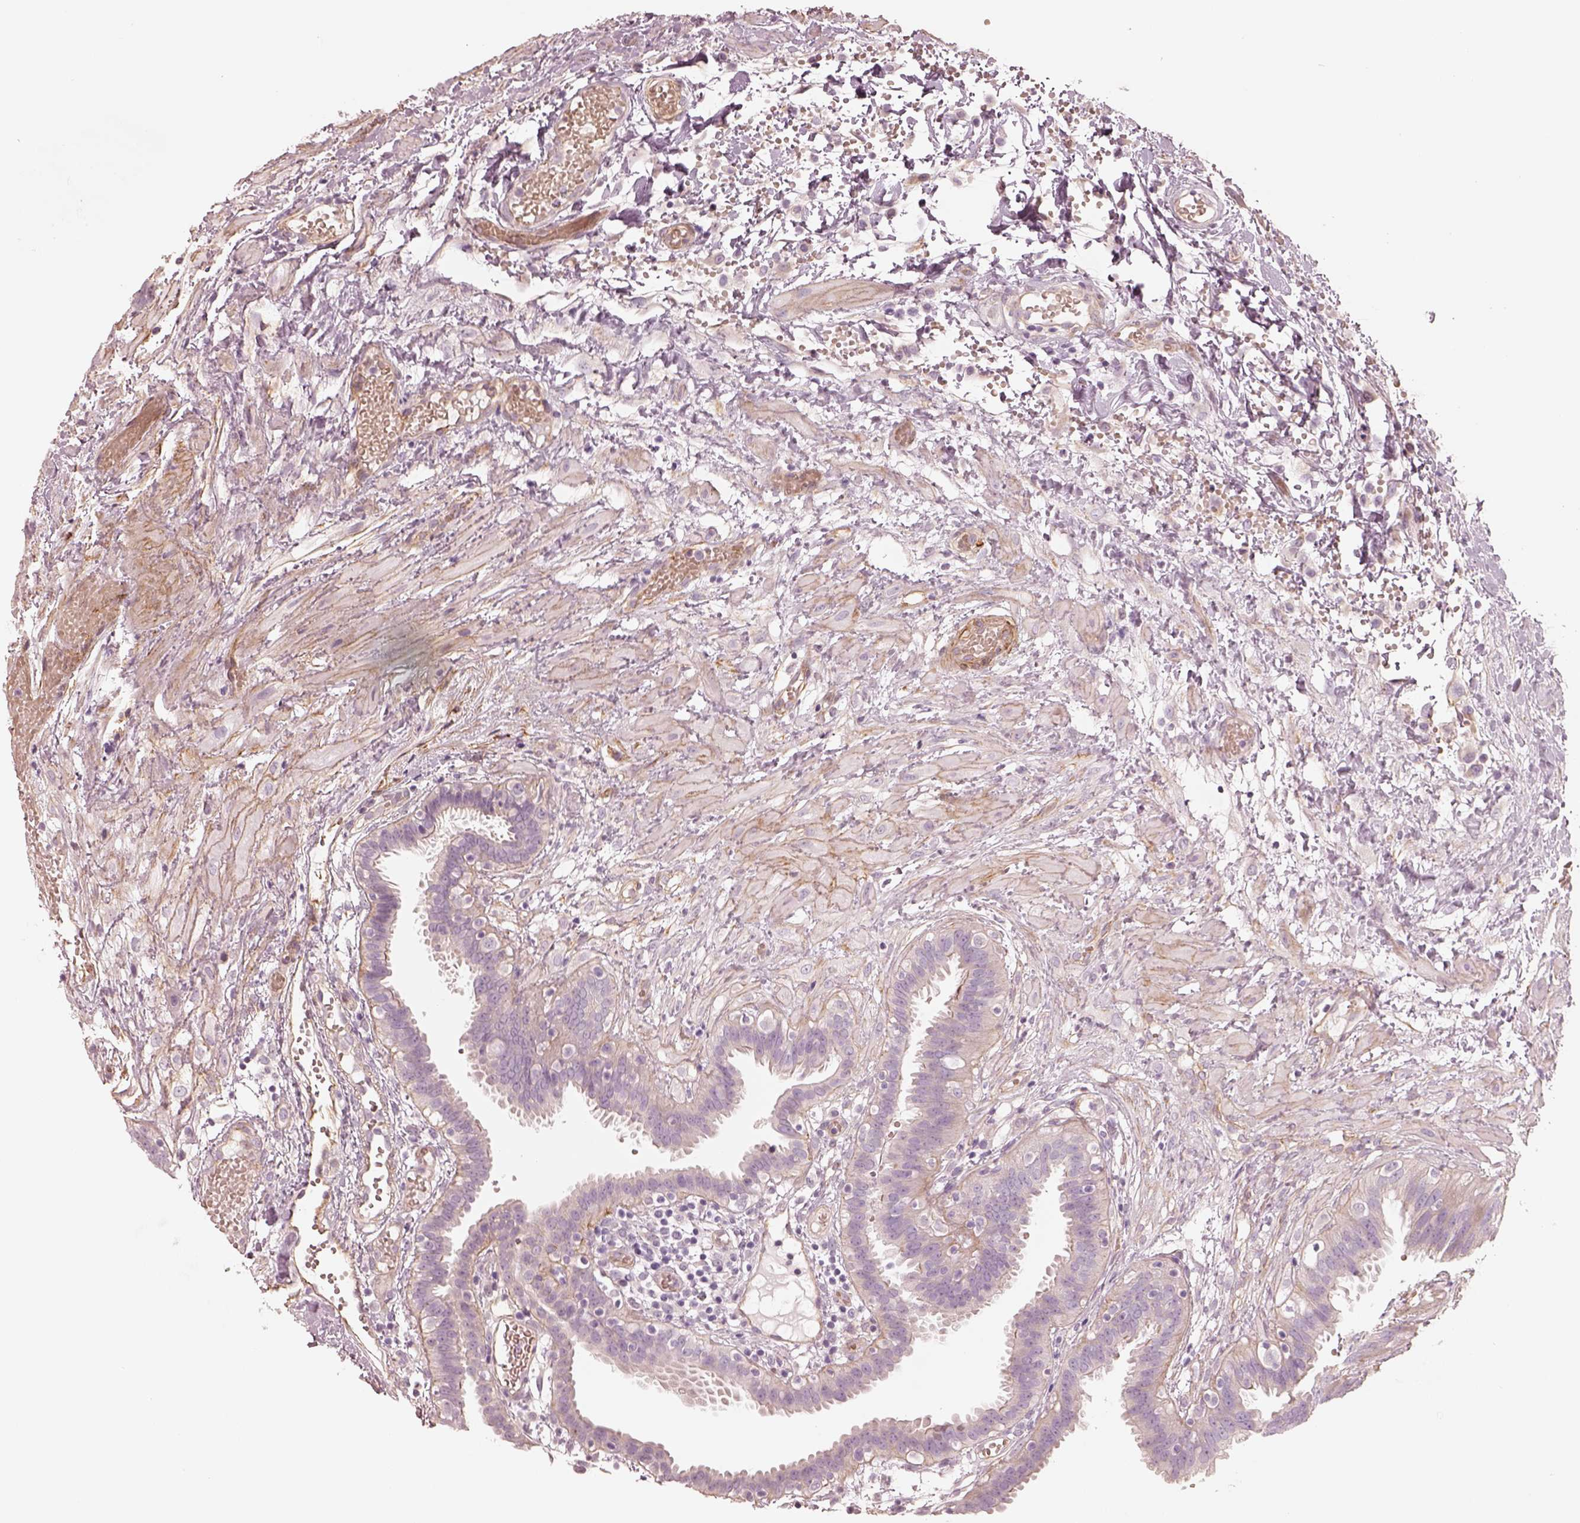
{"staining": {"intensity": "negative", "quantity": "none", "location": "none"}, "tissue": "fallopian tube", "cell_type": "Glandular cells", "image_type": "normal", "snomed": [{"axis": "morphology", "description": "Normal tissue, NOS"}, {"axis": "topography", "description": "Fallopian tube"}], "caption": "A high-resolution image shows IHC staining of unremarkable fallopian tube, which exhibits no significant expression in glandular cells.", "gene": "CRYM", "patient": {"sex": "female", "age": 37}}